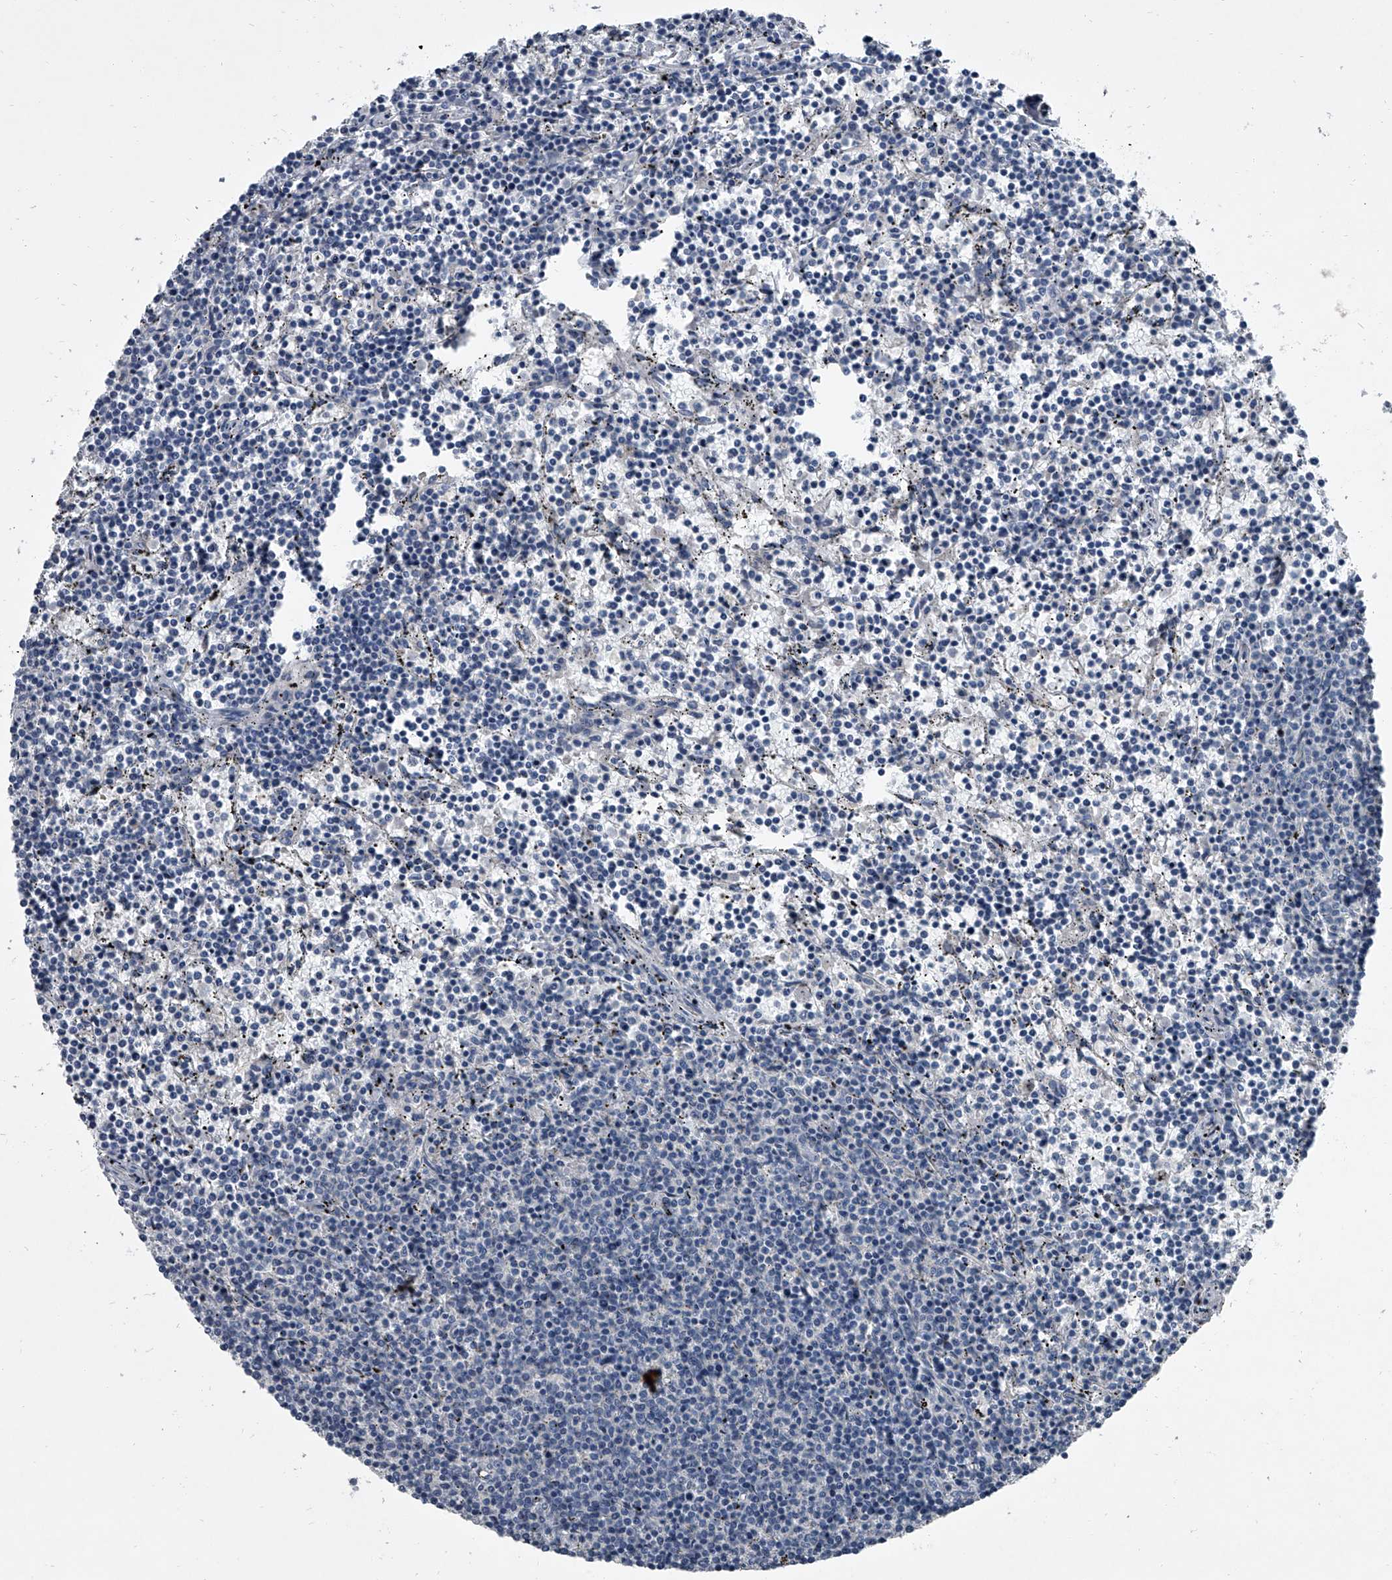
{"staining": {"intensity": "negative", "quantity": "none", "location": "none"}, "tissue": "lymphoma", "cell_type": "Tumor cells", "image_type": "cancer", "snomed": [{"axis": "morphology", "description": "Malignant lymphoma, non-Hodgkin's type, Low grade"}, {"axis": "topography", "description": "Spleen"}], "caption": "The image exhibits no staining of tumor cells in lymphoma.", "gene": "HEPHL1", "patient": {"sex": "female", "age": 50}}